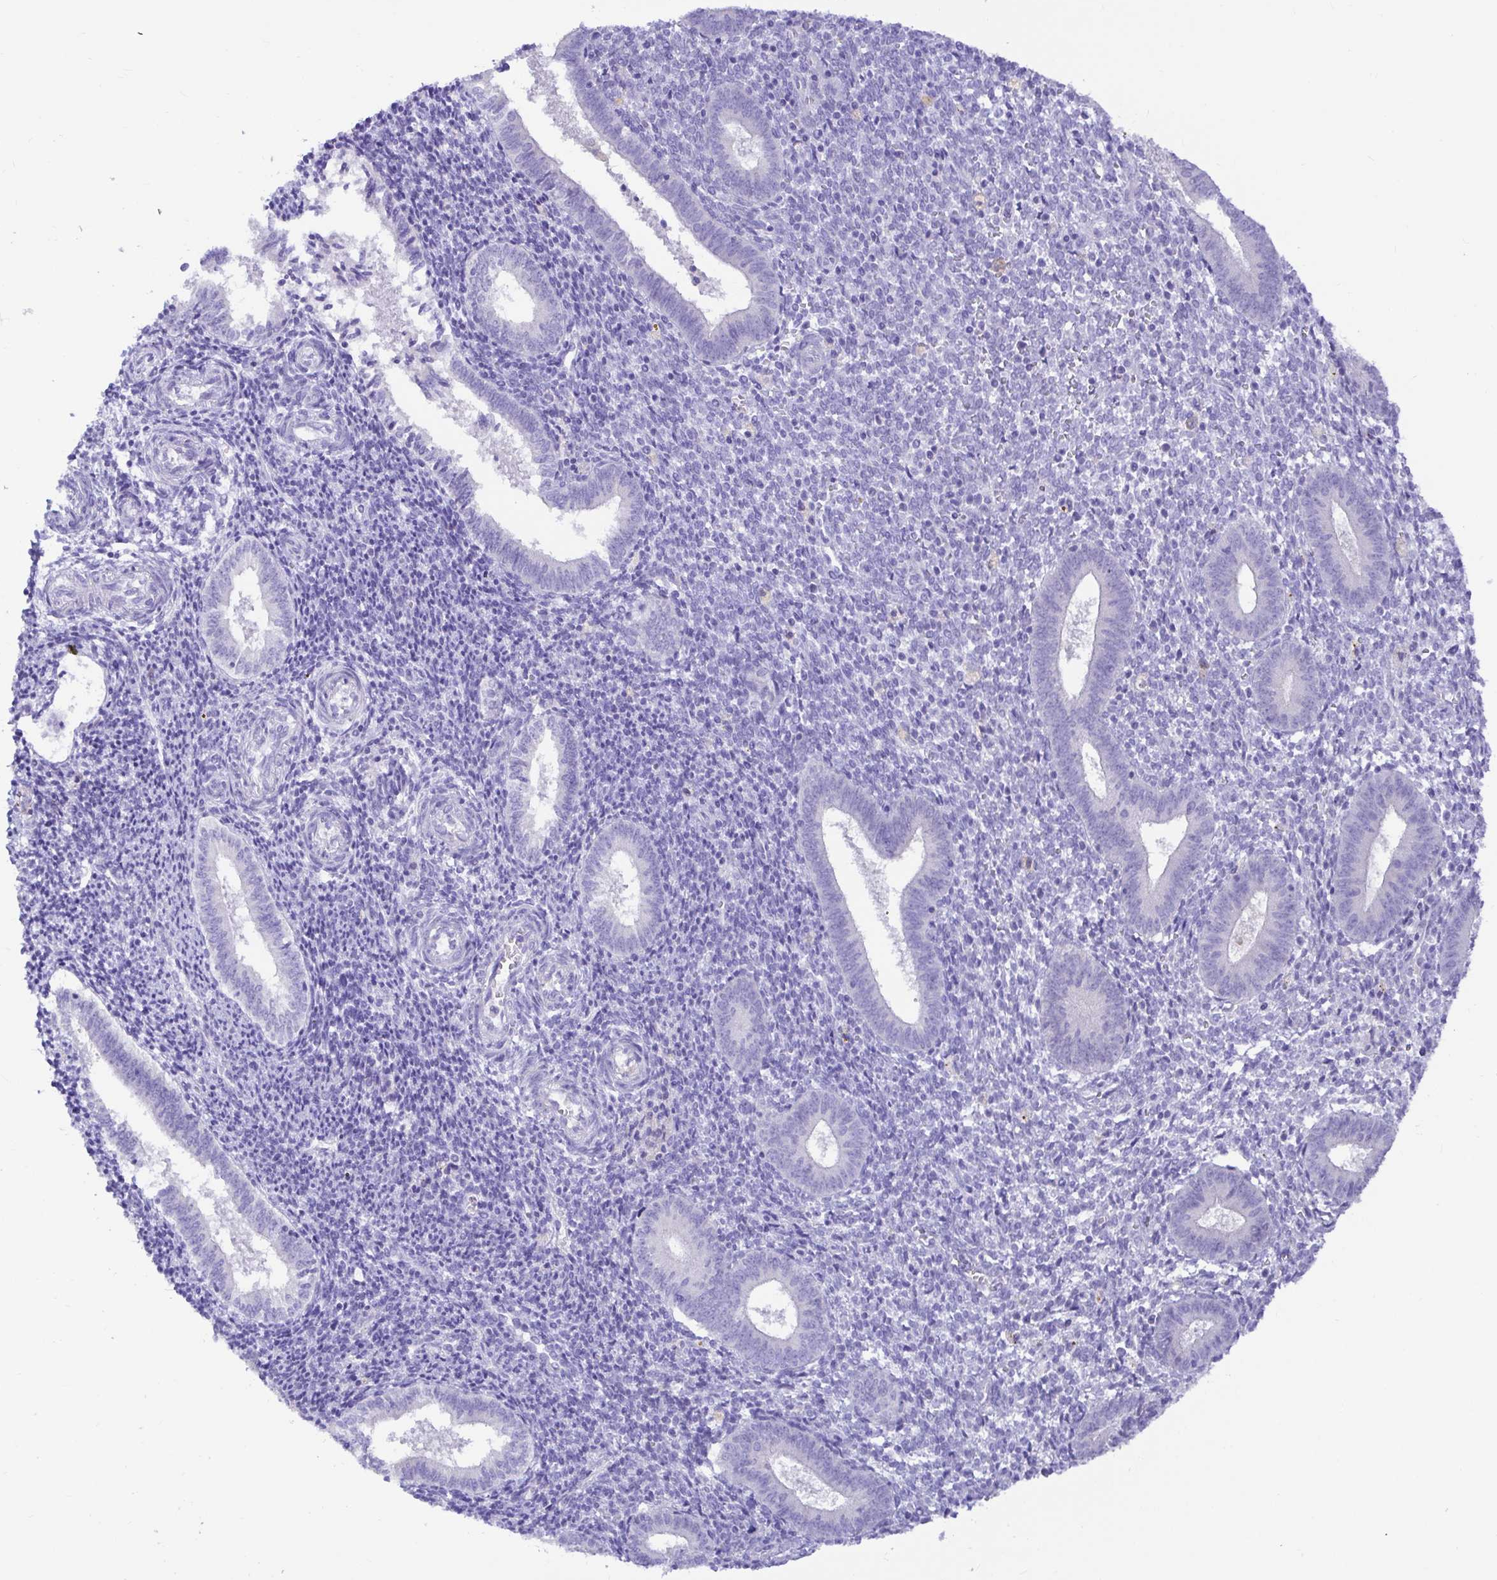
{"staining": {"intensity": "negative", "quantity": "none", "location": "none"}, "tissue": "endometrium", "cell_type": "Cells in endometrial stroma", "image_type": "normal", "snomed": [{"axis": "morphology", "description": "Normal tissue, NOS"}, {"axis": "topography", "description": "Endometrium"}], "caption": "This histopathology image is of normal endometrium stained with IHC to label a protein in brown with the nuclei are counter-stained blue. There is no positivity in cells in endometrial stroma.", "gene": "BACE2", "patient": {"sex": "female", "age": 25}}